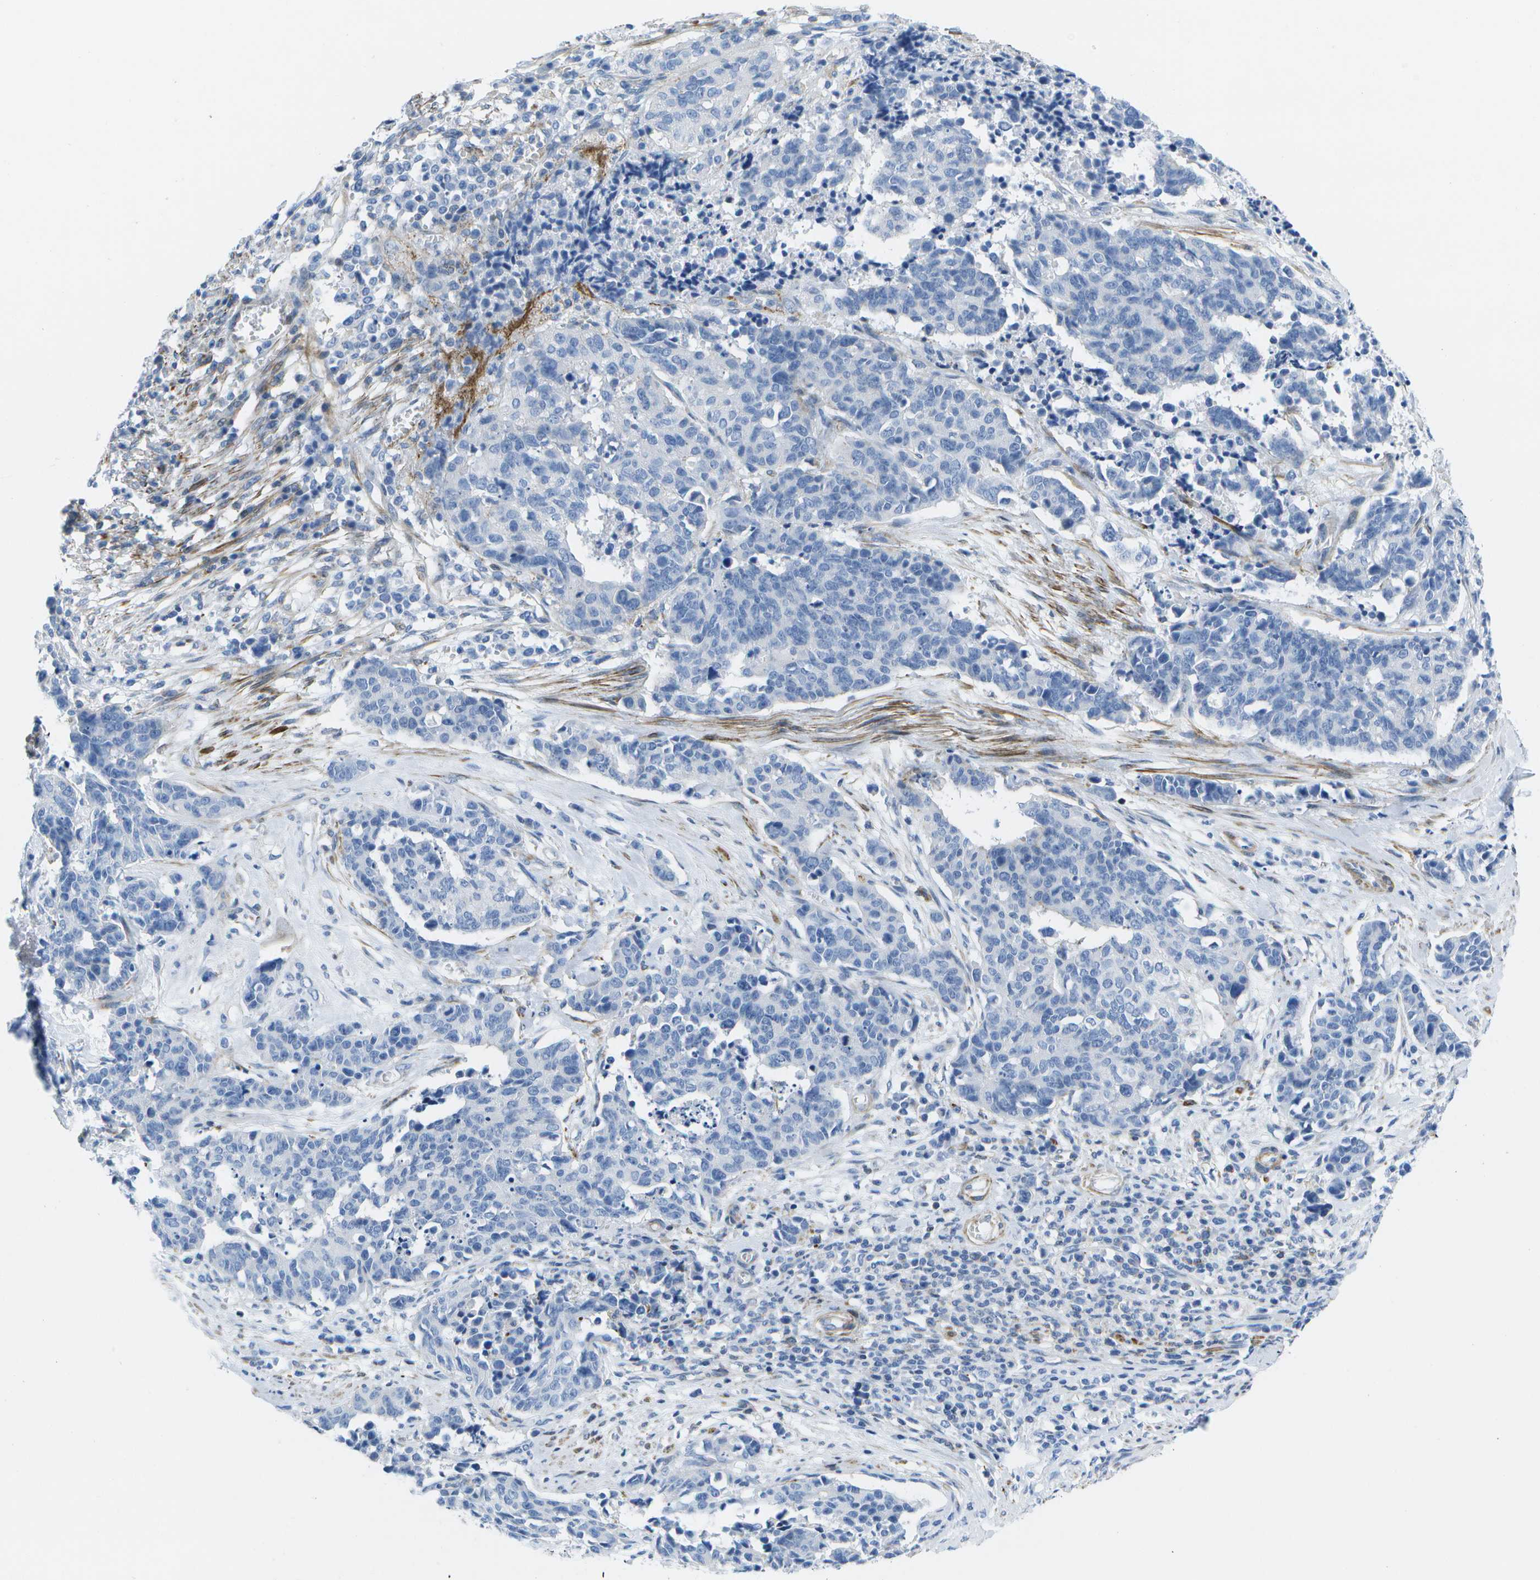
{"staining": {"intensity": "negative", "quantity": "none", "location": "none"}, "tissue": "cervical cancer", "cell_type": "Tumor cells", "image_type": "cancer", "snomed": [{"axis": "morphology", "description": "Squamous cell carcinoma, NOS"}, {"axis": "topography", "description": "Cervix"}], "caption": "Tumor cells show no significant staining in cervical cancer.", "gene": "ADGRG6", "patient": {"sex": "female", "age": 35}}